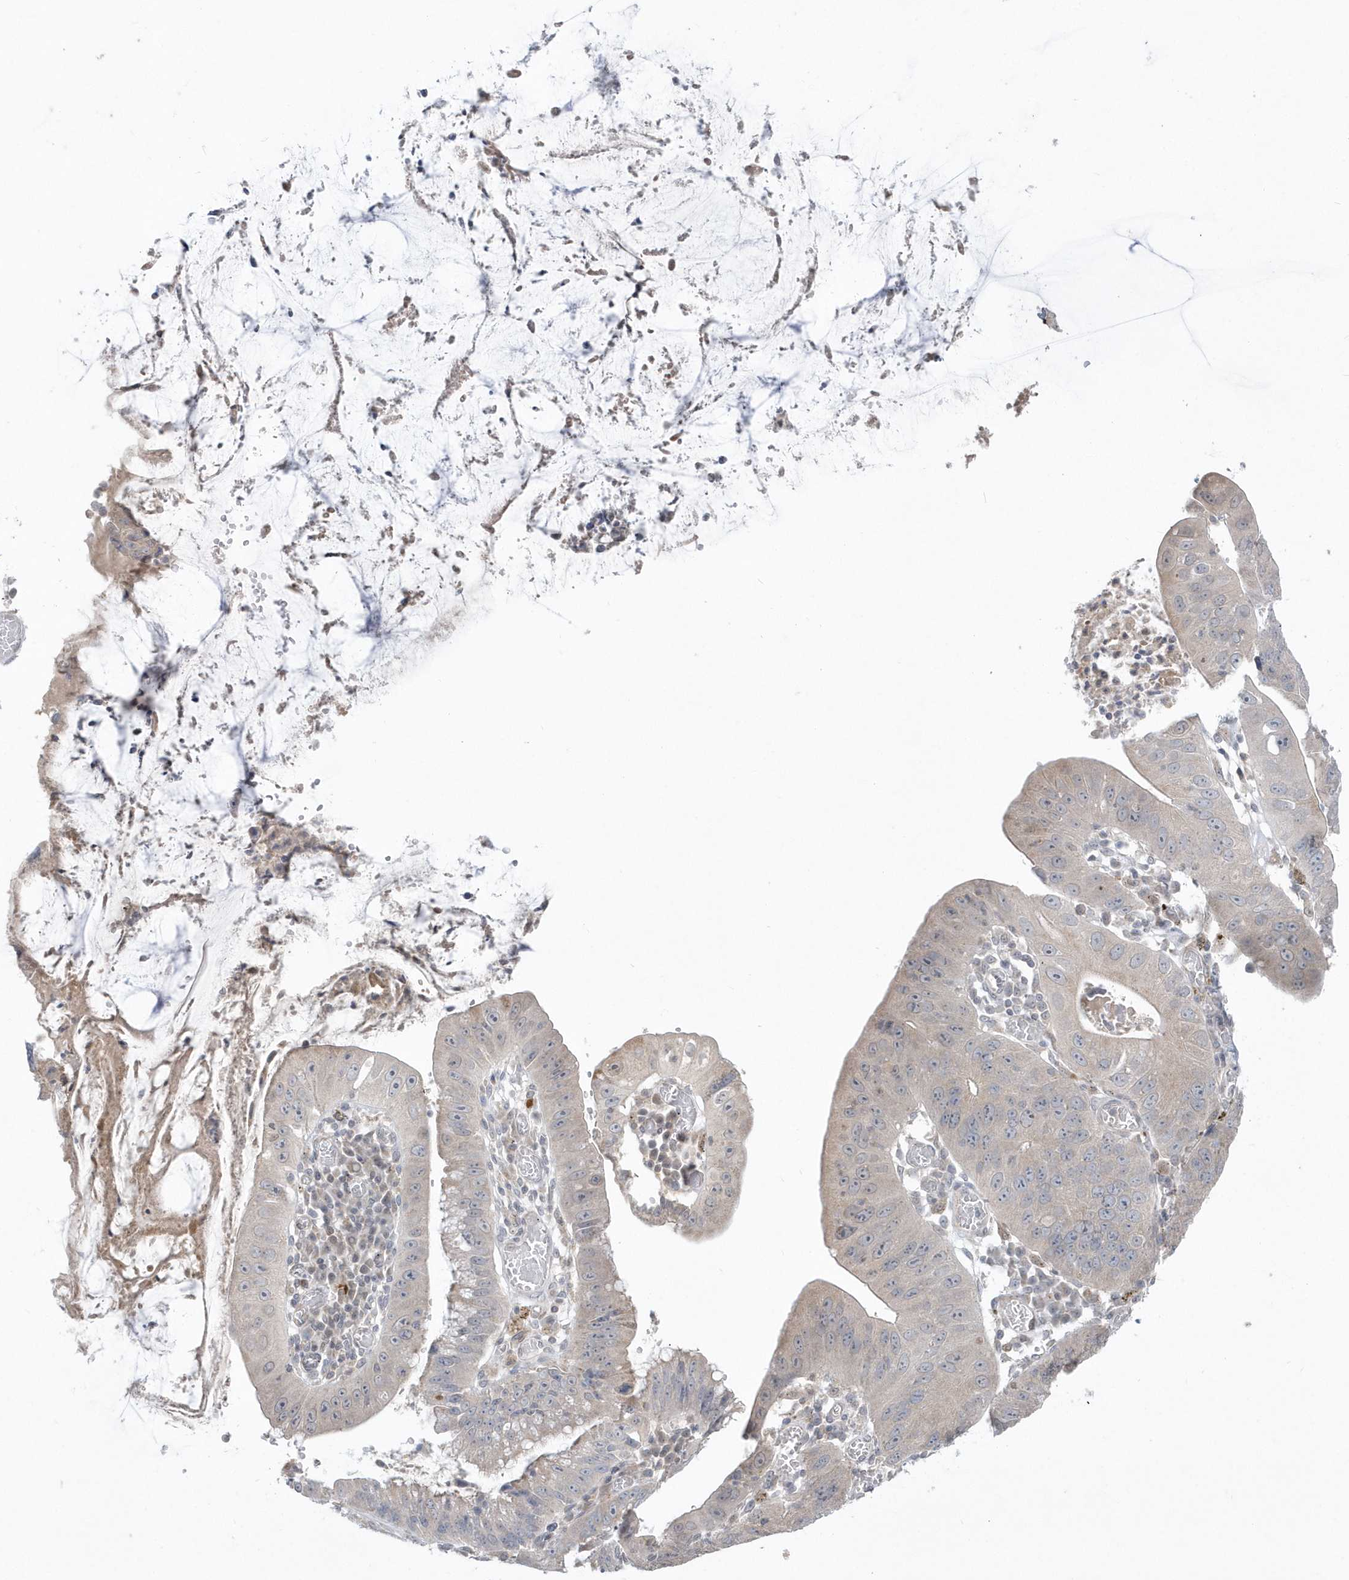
{"staining": {"intensity": "weak", "quantity": "<25%", "location": "cytoplasmic/membranous"}, "tissue": "stomach cancer", "cell_type": "Tumor cells", "image_type": "cancer", "snomed": [{"axis": "morphology", "description": "Adenocarcinoma, NOS"}, {"axis": "topography", "description": "Stomach"}], "caption": "A high-resolution micrograph shows immunohistochemistry staining of adenocarcinoma (stomach), which shows no significant staining in tumor cells.", "gene": "DHX57", "patient": {"sex": "male", "age": 59}}